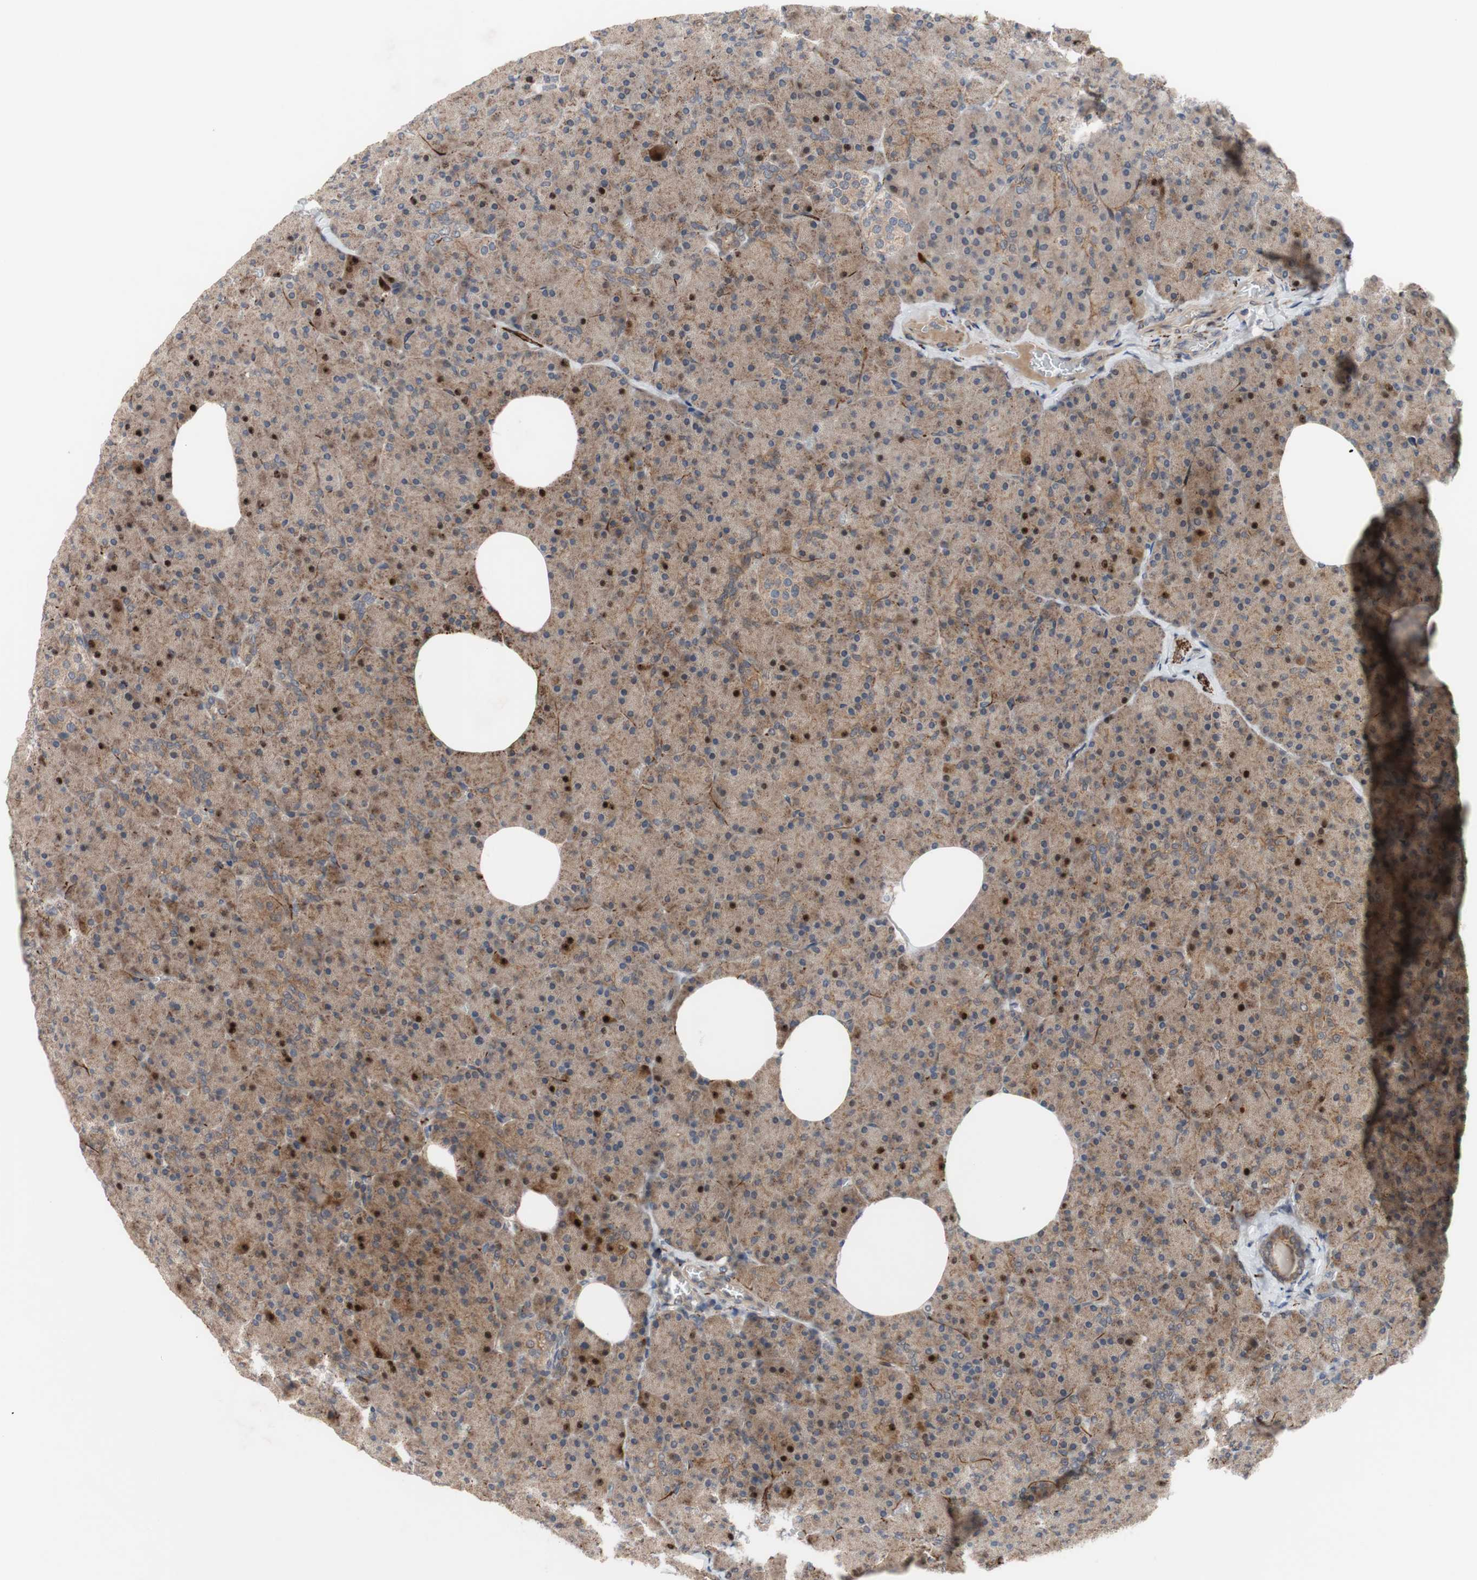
{"staining": {"intensity": "strong", "quantity": "<25%", "location": "cytoplasmic/membranous,nuclear"}, "tissue": "pancreas", "cell_type": "Exocrine glandular cells", "image_type": "normal", "snomed": [{"axis": "morphology", "description": "Normal tissue, NOS"}, {"axis": "topography", "description": "Pancreas"}], "caption": "Protein staining of benign pancreas reveals strong cytoplasmic/membranous,nuclear staining in about <25% of exocrine glandular cells. (Stains: DAB (3,3'-diaminobenzidine) in brown, nuclei in blue, Microscopy: brightfield microscopy at high magnification).", "gene": "OAZ1", "patient": {"sex": "female", "age": 35}}